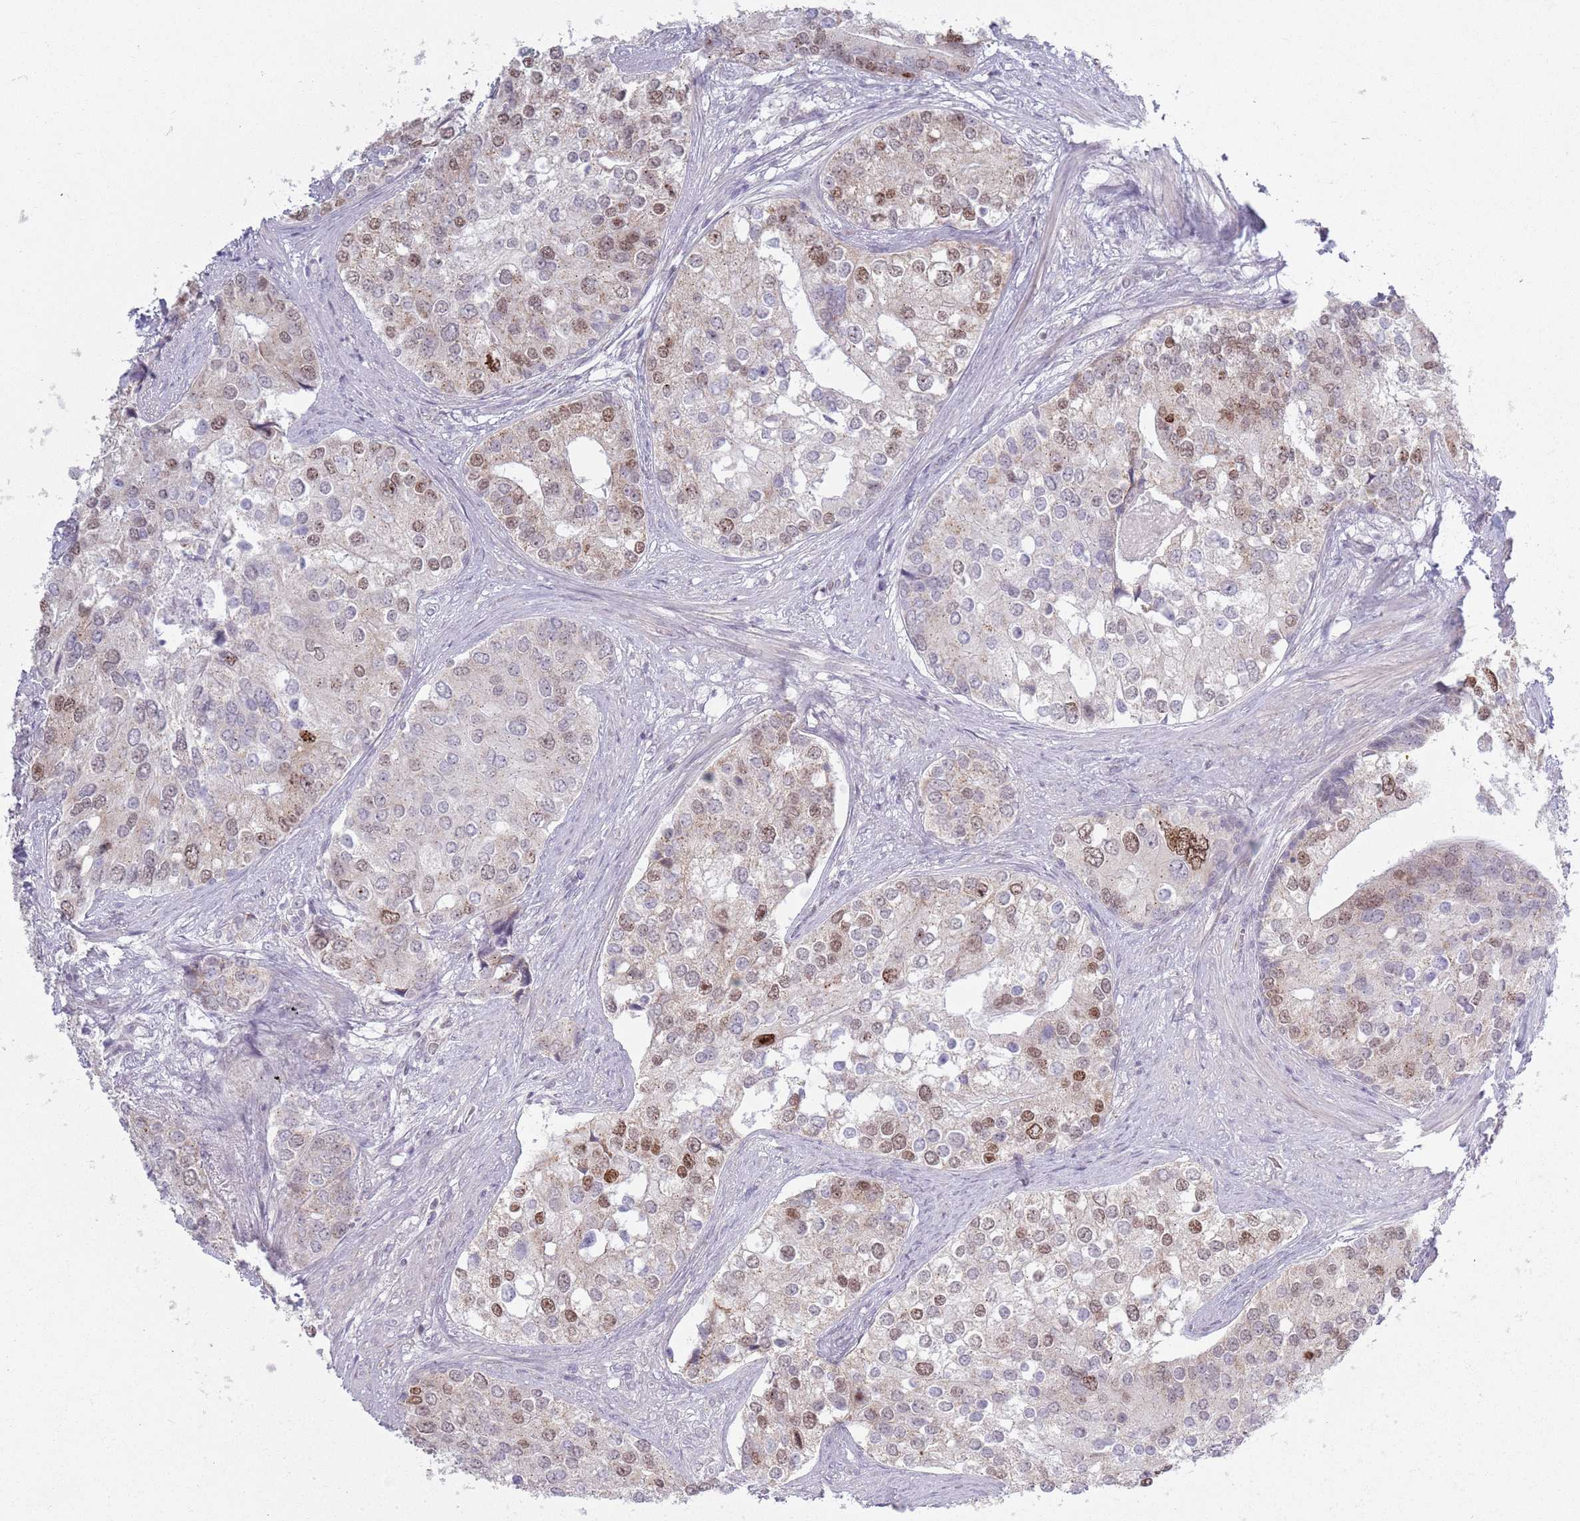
{"staining": {"intensity": "moderate", "quantity": "25%-75%", "location": "nuclear"}, "tissue": "prostate cancer", "cell_type": "Tumor cells", "image_type": "cancer", "snomed": [{"axis": "morphology", "description": "Adenocarcinoma, High grade"}, {"axis": "topography", "description": "Prostate"}], "caption": "Protein expression analysis of prostate high-grade adenocarcinoma displays moderate nuclear staining in about 25%-75% of tumor cells.", "gene": "MRPL34", "patient": {"sex": "male", "age": 62}}